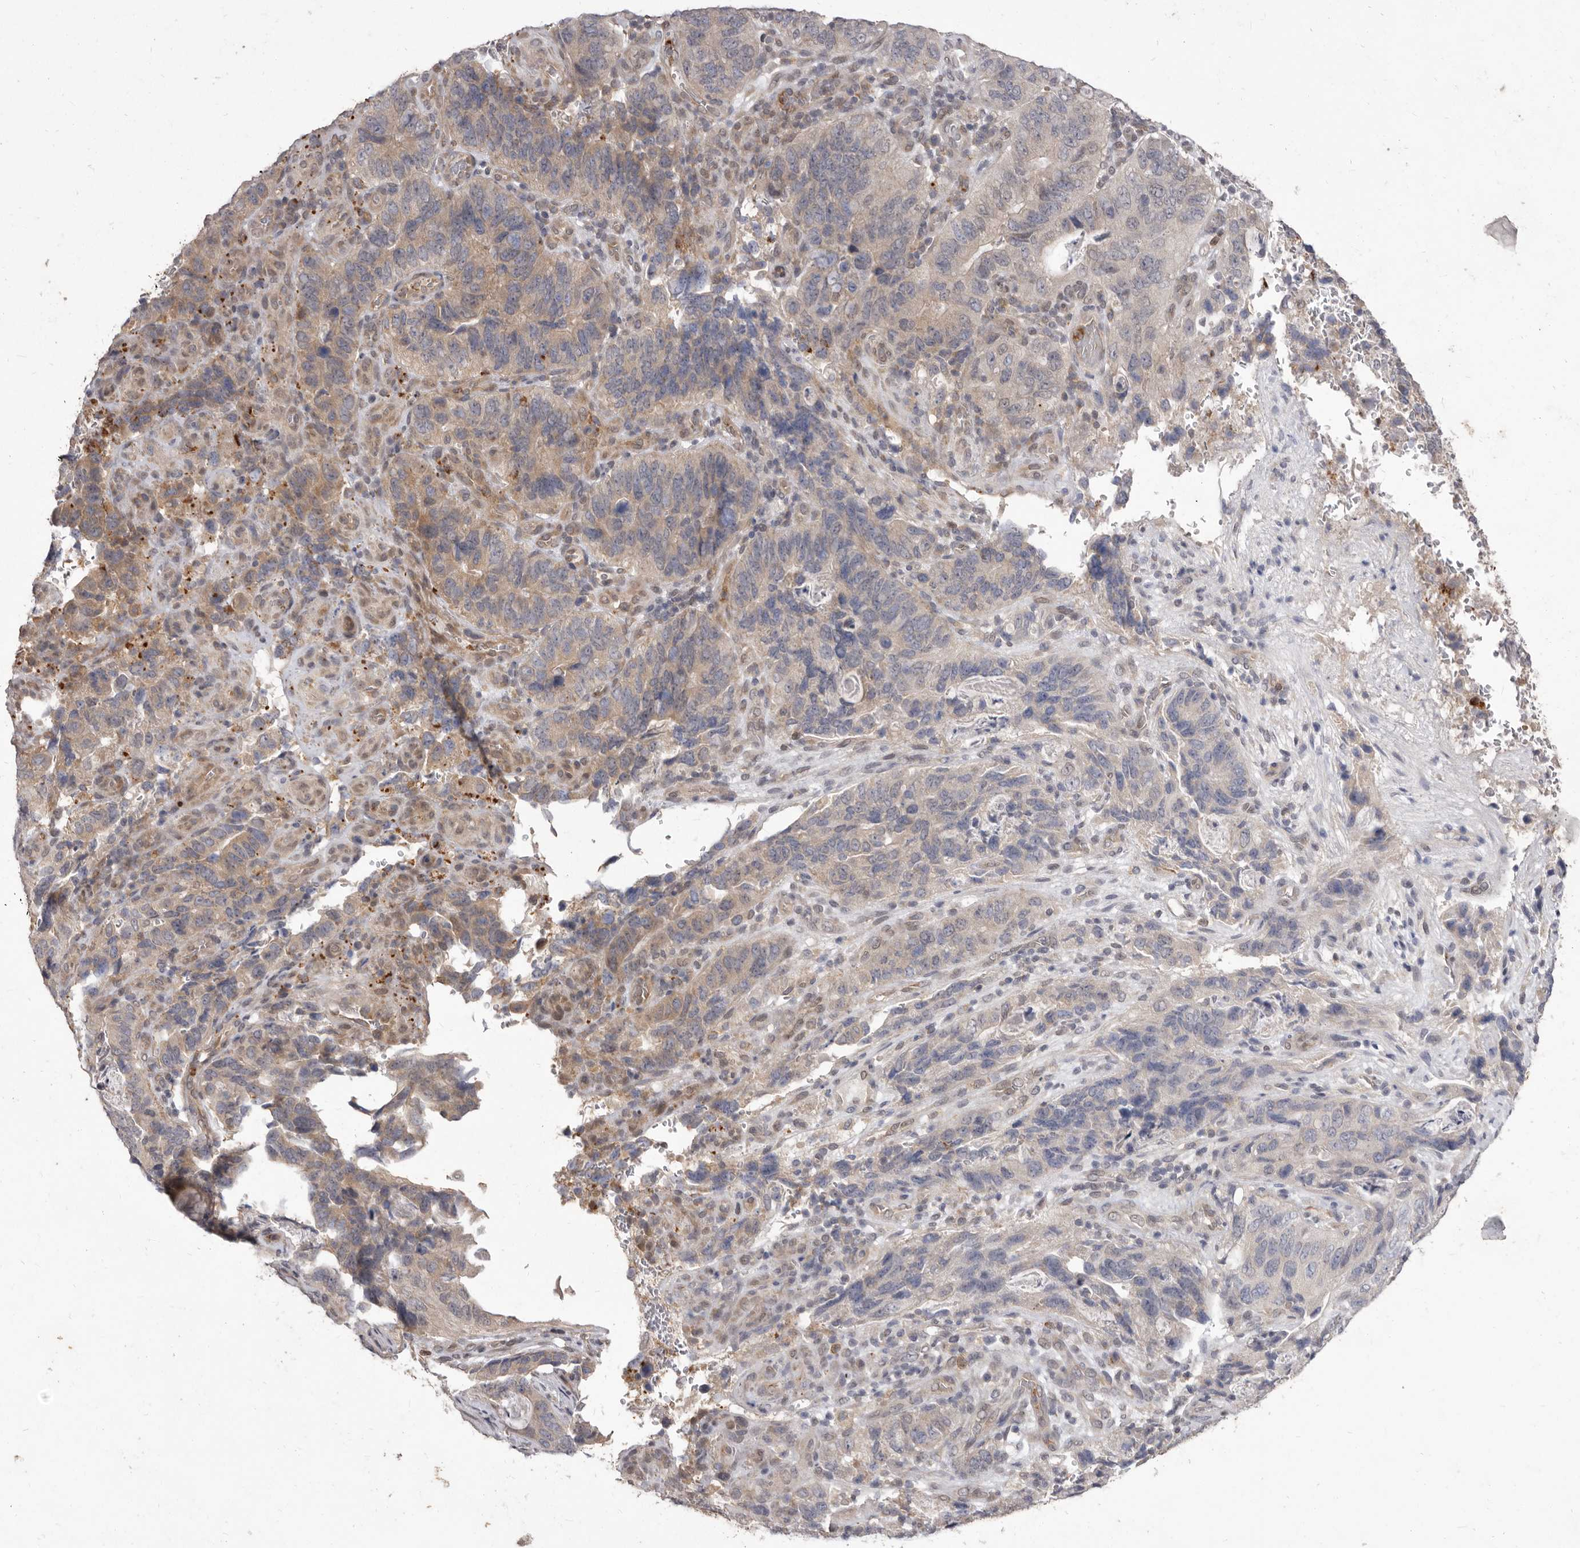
{"staining": {"intensity": "weak", "quantity": "<25%", "location": "cytoplasmic/membranous"}, "tissue": "stomach cancer", "cell_type": "Tumor cells", "image_type": "cancer", "snomed": [{"axis": "morphology", "description": "Normal tissue, NOS"}, {"axis": "morphology", "description": "Adenocarcinoma, NOS"}, {"axis": "topography", "description": "Stomach"}], "caption": "IHC of stomach cancer (adenocarcinoma) exhibits no staining in tumor cells.", "gene": "ACLY", "patient": {"sex": "female", "age": 89}}